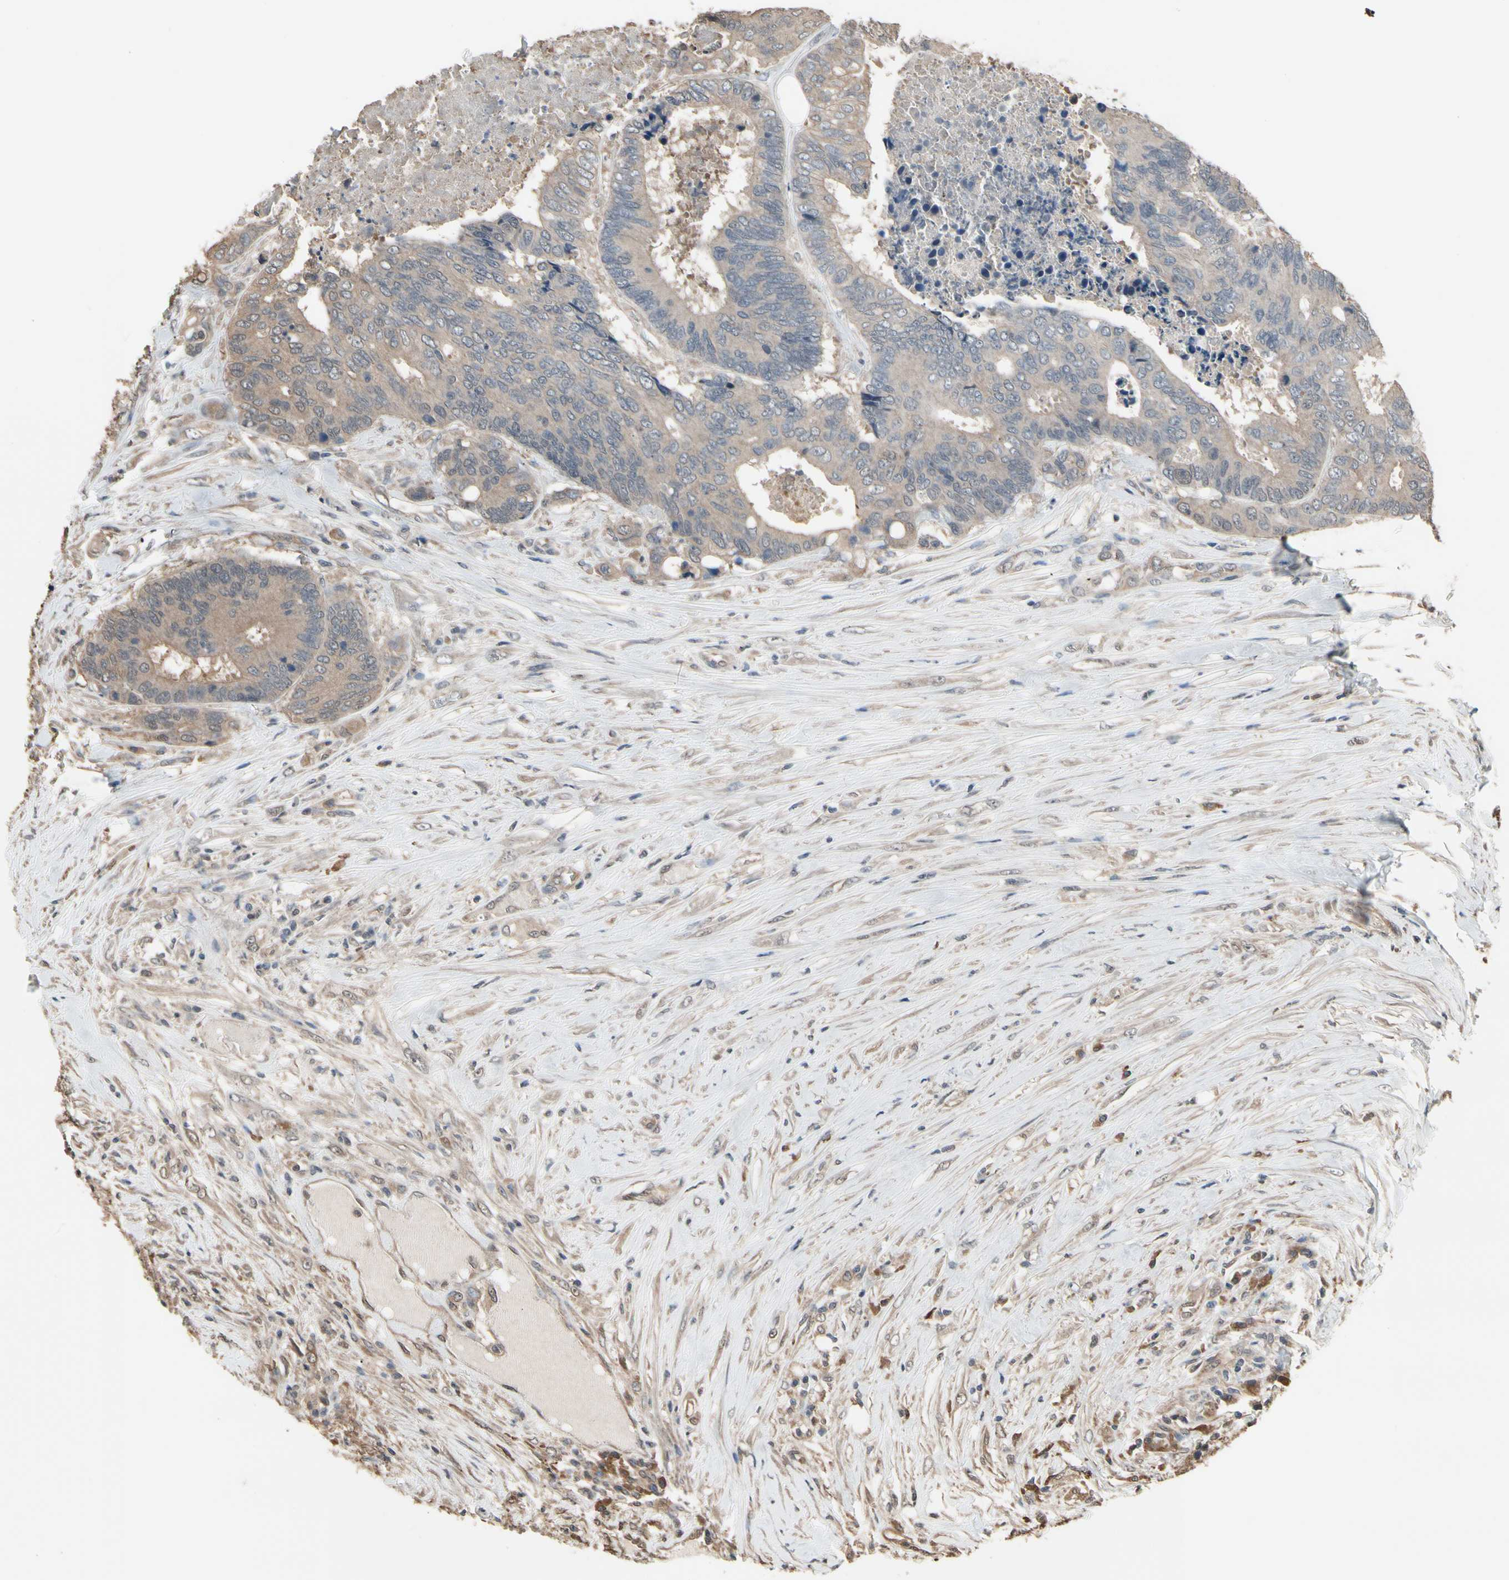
{"staining": {"intensity": "weak", "quantity": ">75%", "location": "cytoplasmic/membranous"}, "tissue": "colorectal cancer", "cell_type": "Tumor cells", "image_type": "cancer", "snomed": [{"axis": "morphology", "description": "Adenocarcinoma, NOS"}, {"axis": "topography", "description": "Rectum"}], "caption": "The micrograph reveals immunohistochemical staining of colorectal cancer (adenocarcinoma). There is weak cytoplasmic/membranous staining is identified in approximately >75% of tumor cells. Nuclei are stained in blue.", "gene": "PNPLA7", "patient": {"sex": "male", "age": 55}}